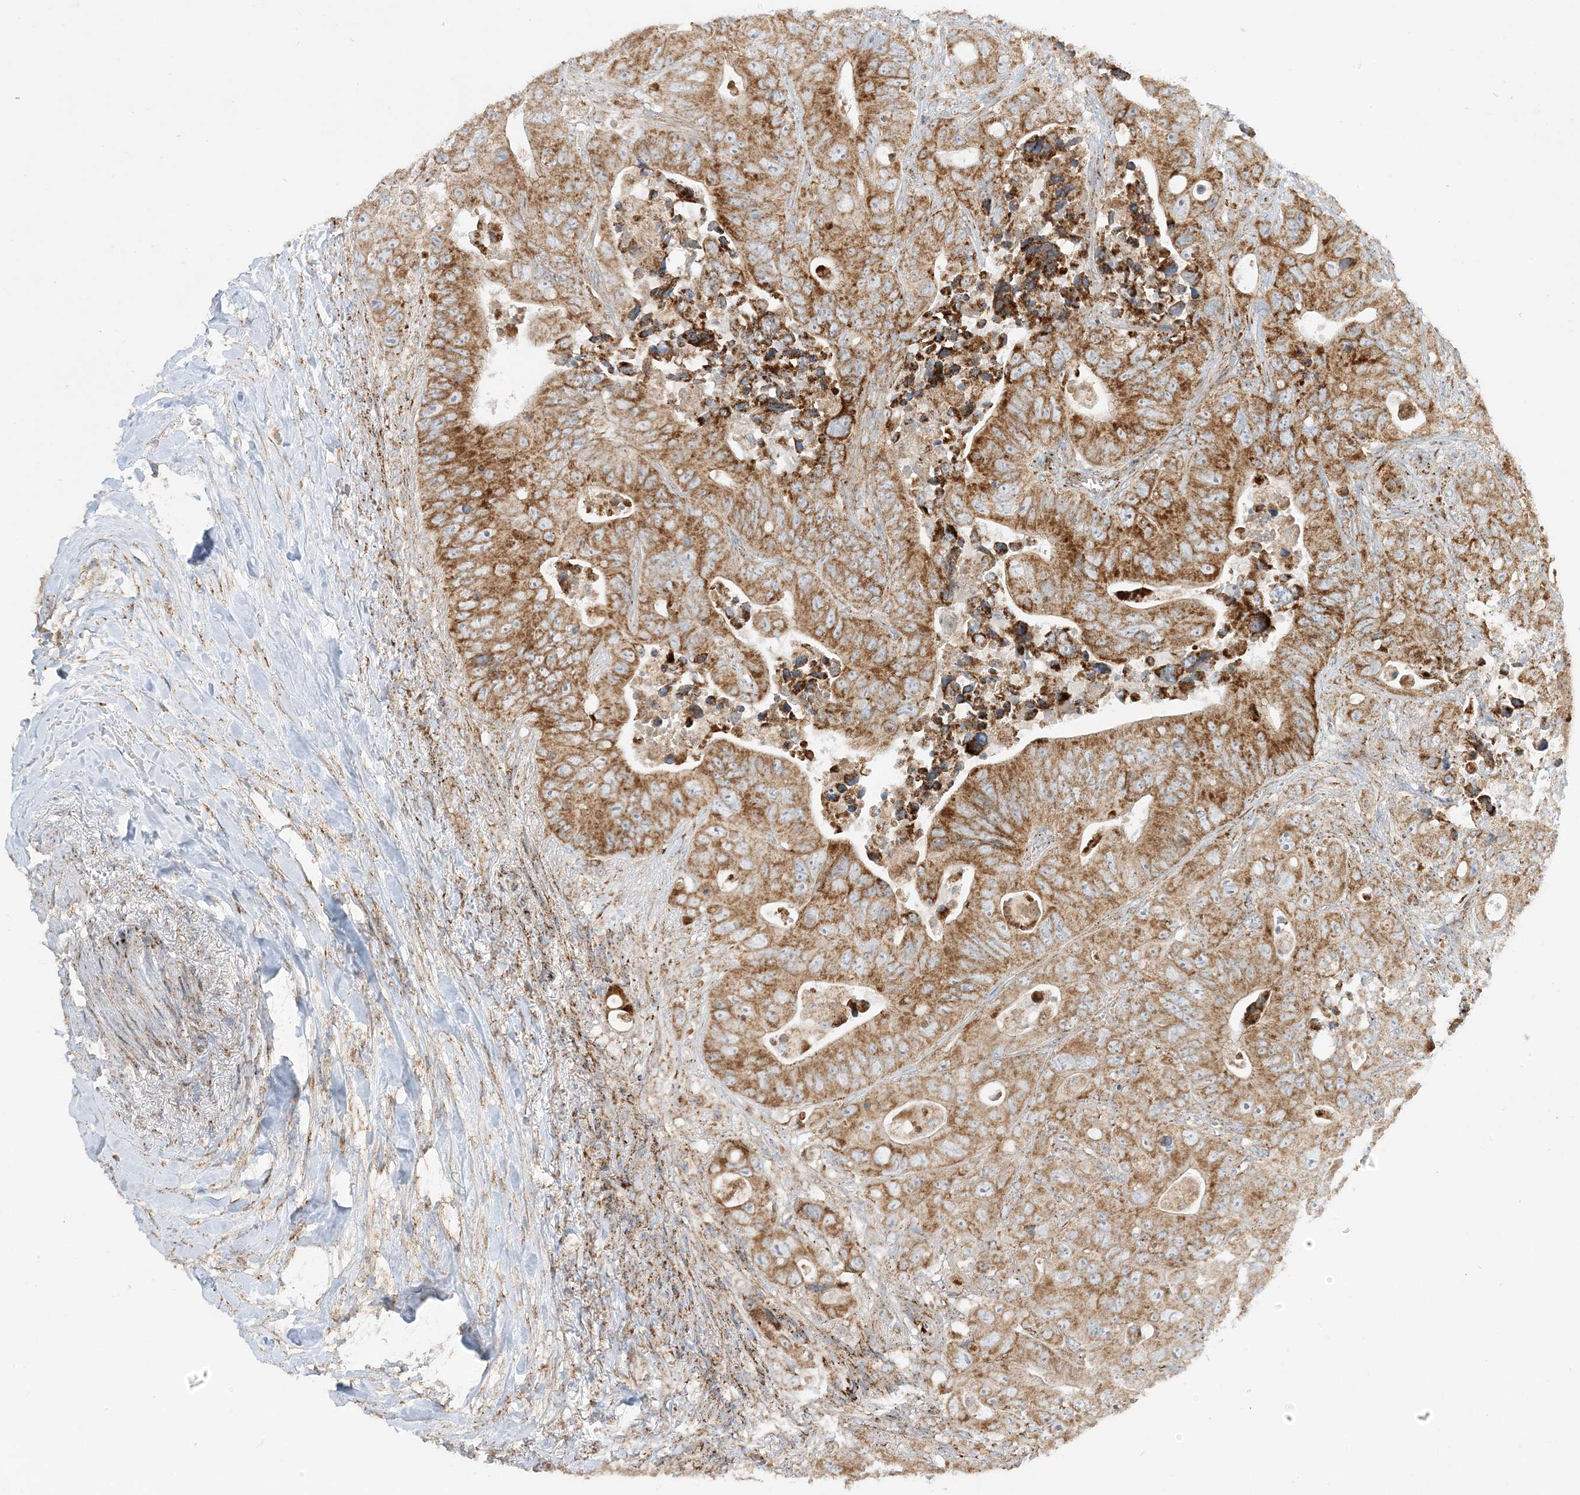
{"staining": {"intensity": "moderate", "quantity": ">75%", "location": "cytoplasmic/membranous"}, "tissue": "colorectal cancer", "cell_type": "Tumor cells", "image_type": "cancer", "snomed": [{"axis": "morphology", "description": "Adenocarcinoma, NOS"}, {"axis": "topography", "description": "Colon"}], "caption": "Immunohistochemistry (IHC) (DAB (3,3'-diaminobenzidine)) staining of human colorectal adenocarcinoma reveals moderate cytoplasmic/membranous protein positivity in about >75% of tumor cells.", "gene": "NDUFAF3", "patient": {"sex": "female", "age": 46}}